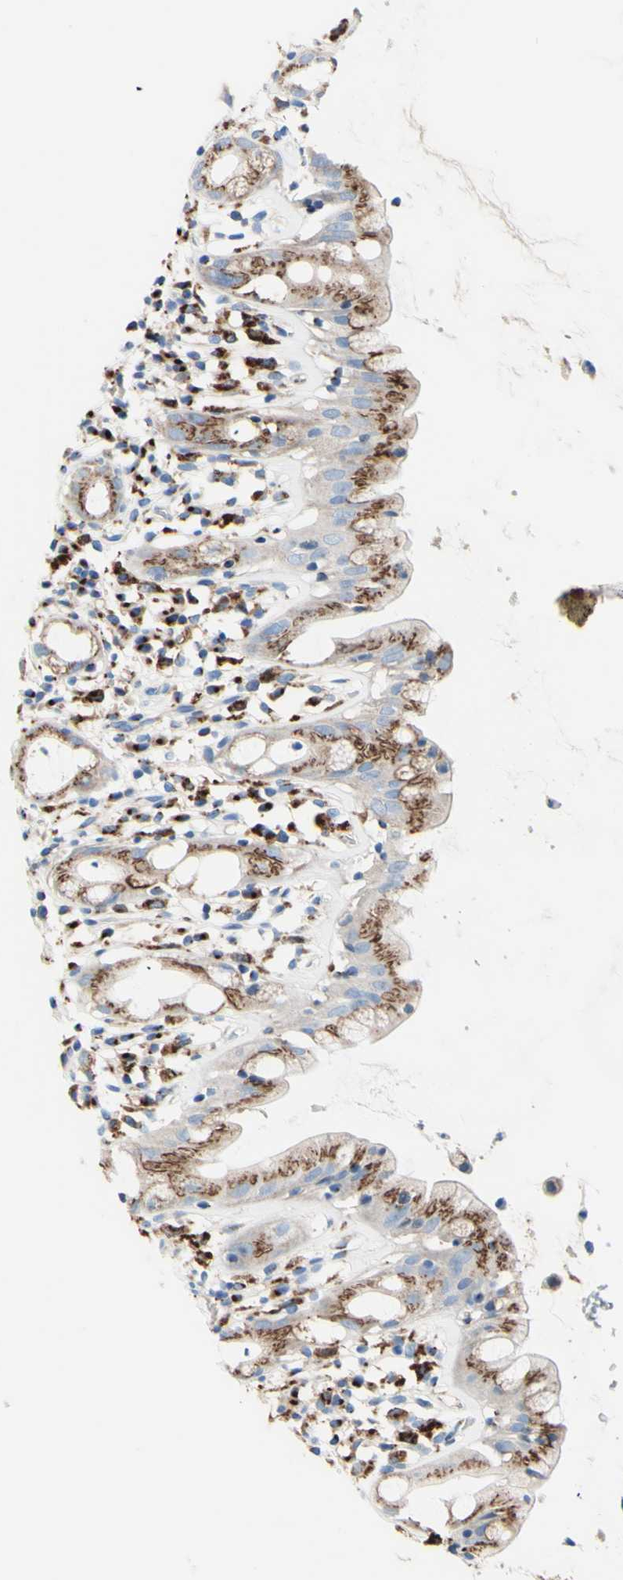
{"staining": {"intensity": "moderate", "quantity": "25%-75%", "location": "cytoplasmic/membranous"}, "tissue": "rectum", "cell_type": "Glandular cells", "image_type": "normal", "snomed": [{"axis": "morphology", "description": "Normal tissue, NOS"}, {"axis": "topography", "description": "Rectum"}], "caption": "High-power microscopy captured an immunohistochemistry photomicrograph of benign rectum, revealing moderate cytoplasmic/membranous expression in approximately 25%-75% of glandular cells. Using DAB (brown) and hematoxylin (blue) stains, captured at high magnification using brightfield microscopy.", "gene": "GALNT2", "patient": {"sex": "male", "age": 44}}